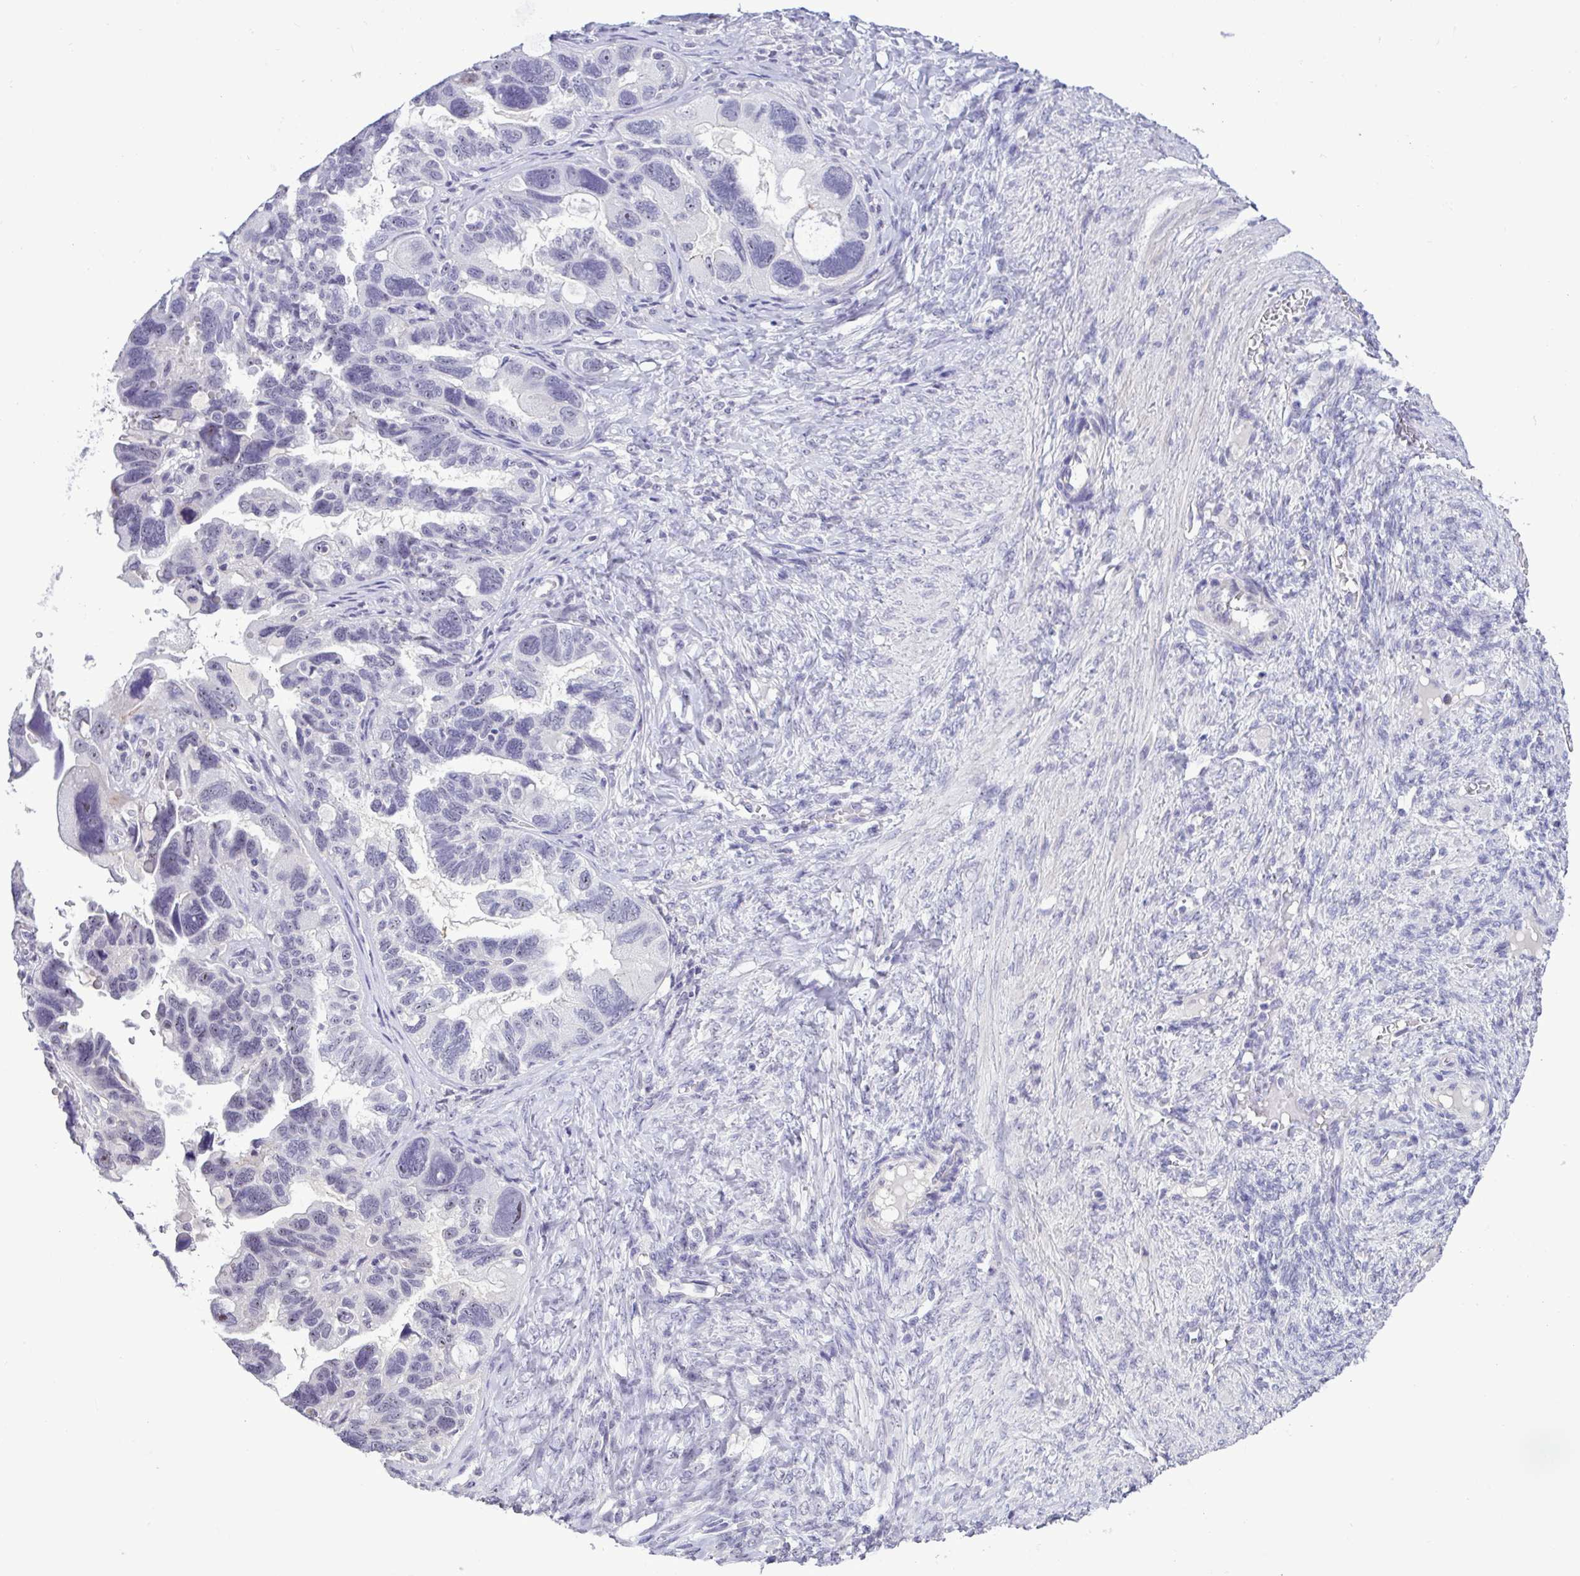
{"staining": {"intensity": "negative", "quantity": "none", "location": "none"}, "tissue": "ovarian cancer", "cell_type": "Tumor cells", "image_type": "cancer", "snomed": [{"axis": "morphology", "description": "Cystadenocarcinoma, serous, NOS"}, {"axis": "topography", "description": "Ovary"}], "caption": "DAB (3,3'-diaminobenzidine) immunohistochemical staining of ovarian cancer displays no significant staining in tumor cells.", "gene": "YBX2", "patient": {"sex": "female", "age": 60}}